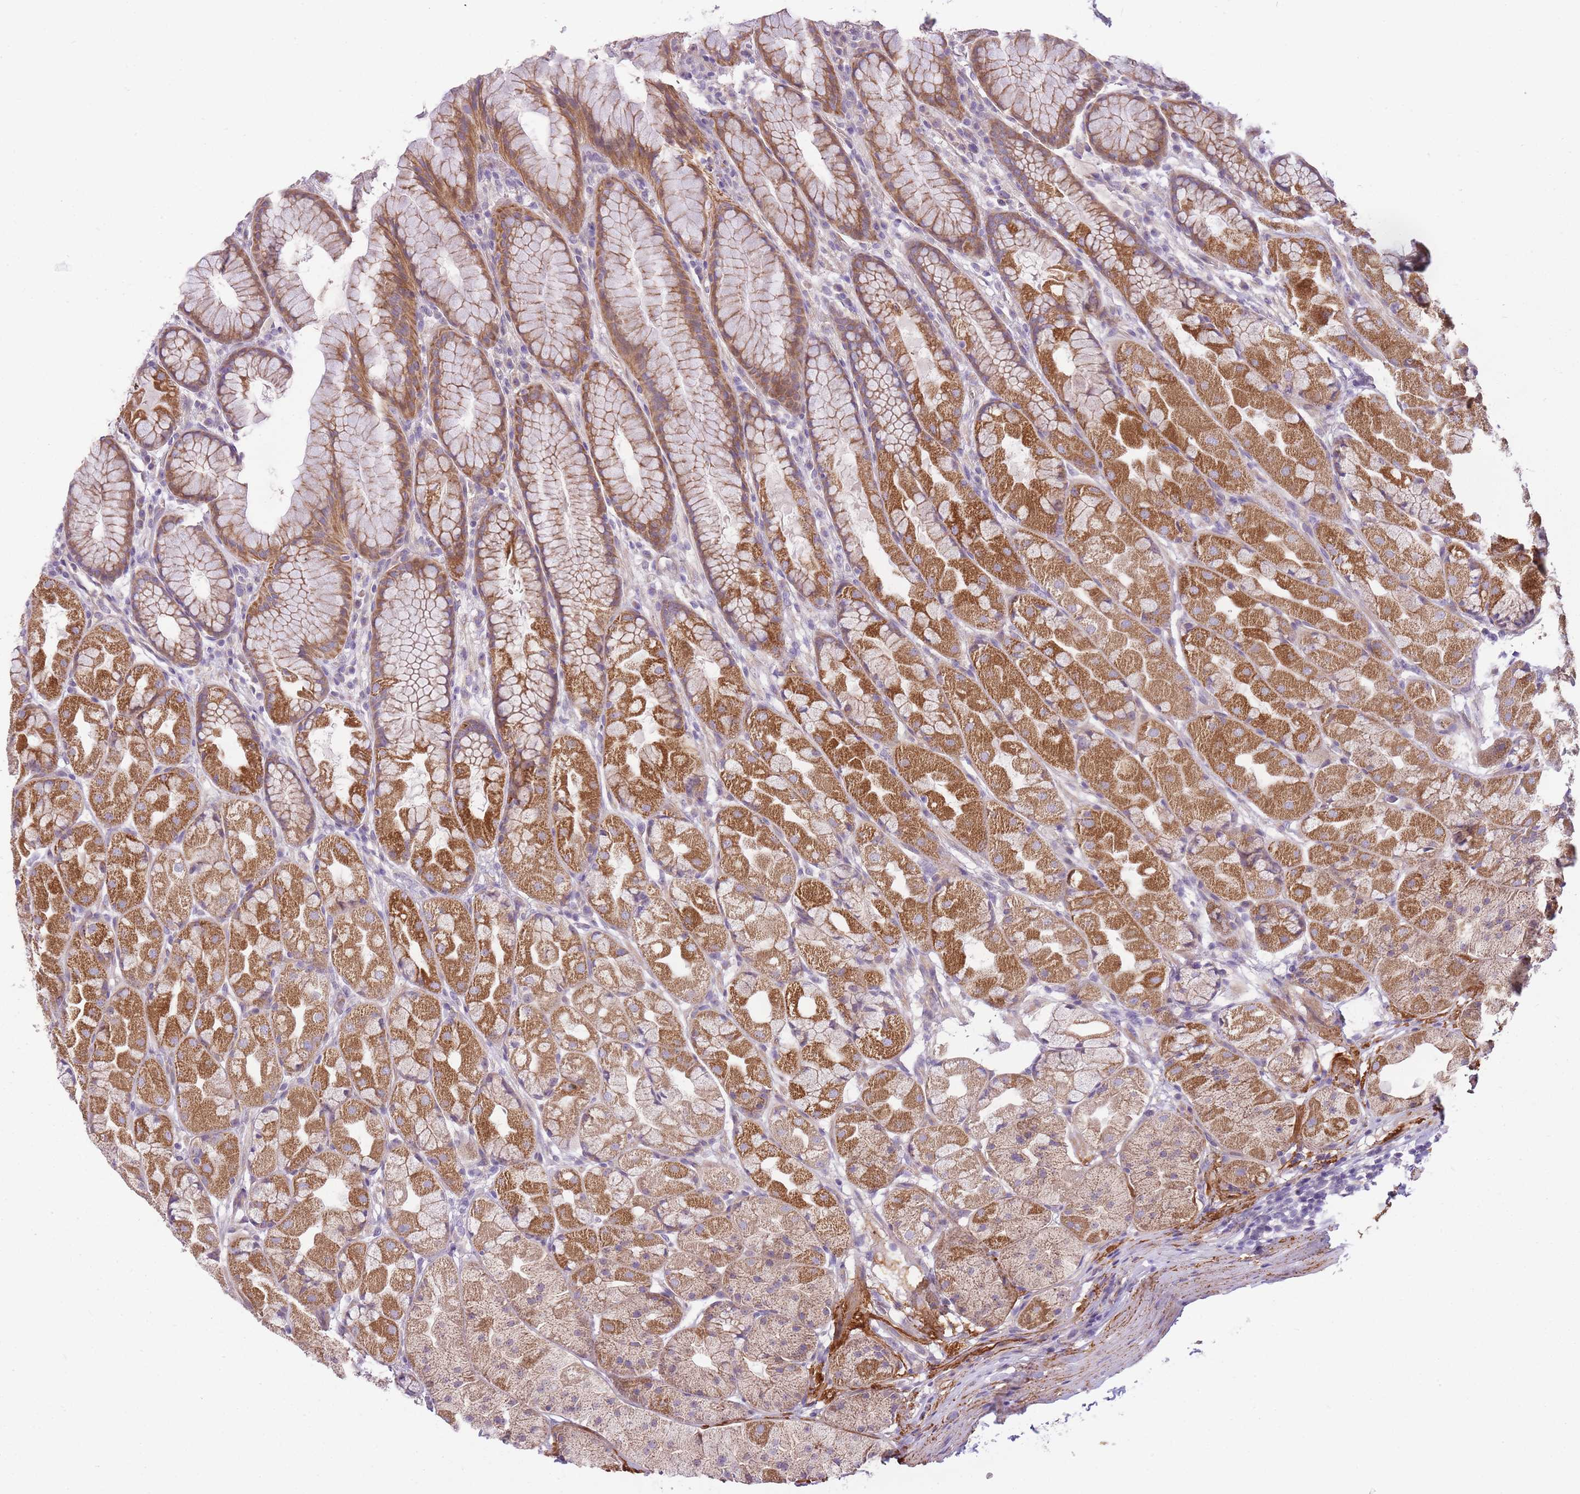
{"staining": {"intensity": "moderate", "quantity": ">75%", "location": "cytoplasmic/membranous"}, "tissue": "stomach", "cell_type": "Glandular cells", "image_type": "normal", "snomed": [{"axis": "morphology", "description": "Normal tissue, NOS"}, {"axis": "topography", "description": "Stomach"}], "caption": "Immunohistochemistry (IHC) photomicrograph of unremarkable stomach: human stomach stained using immunohistochemistry shows medium levels of moderate protein expression localized specifically in the cytoplasmic/membranous of glandular cells, appearing as a cytoplasmic/membranous brown color.", "gene": "REV1", "patient": {"sex": "male", "age": 57}}